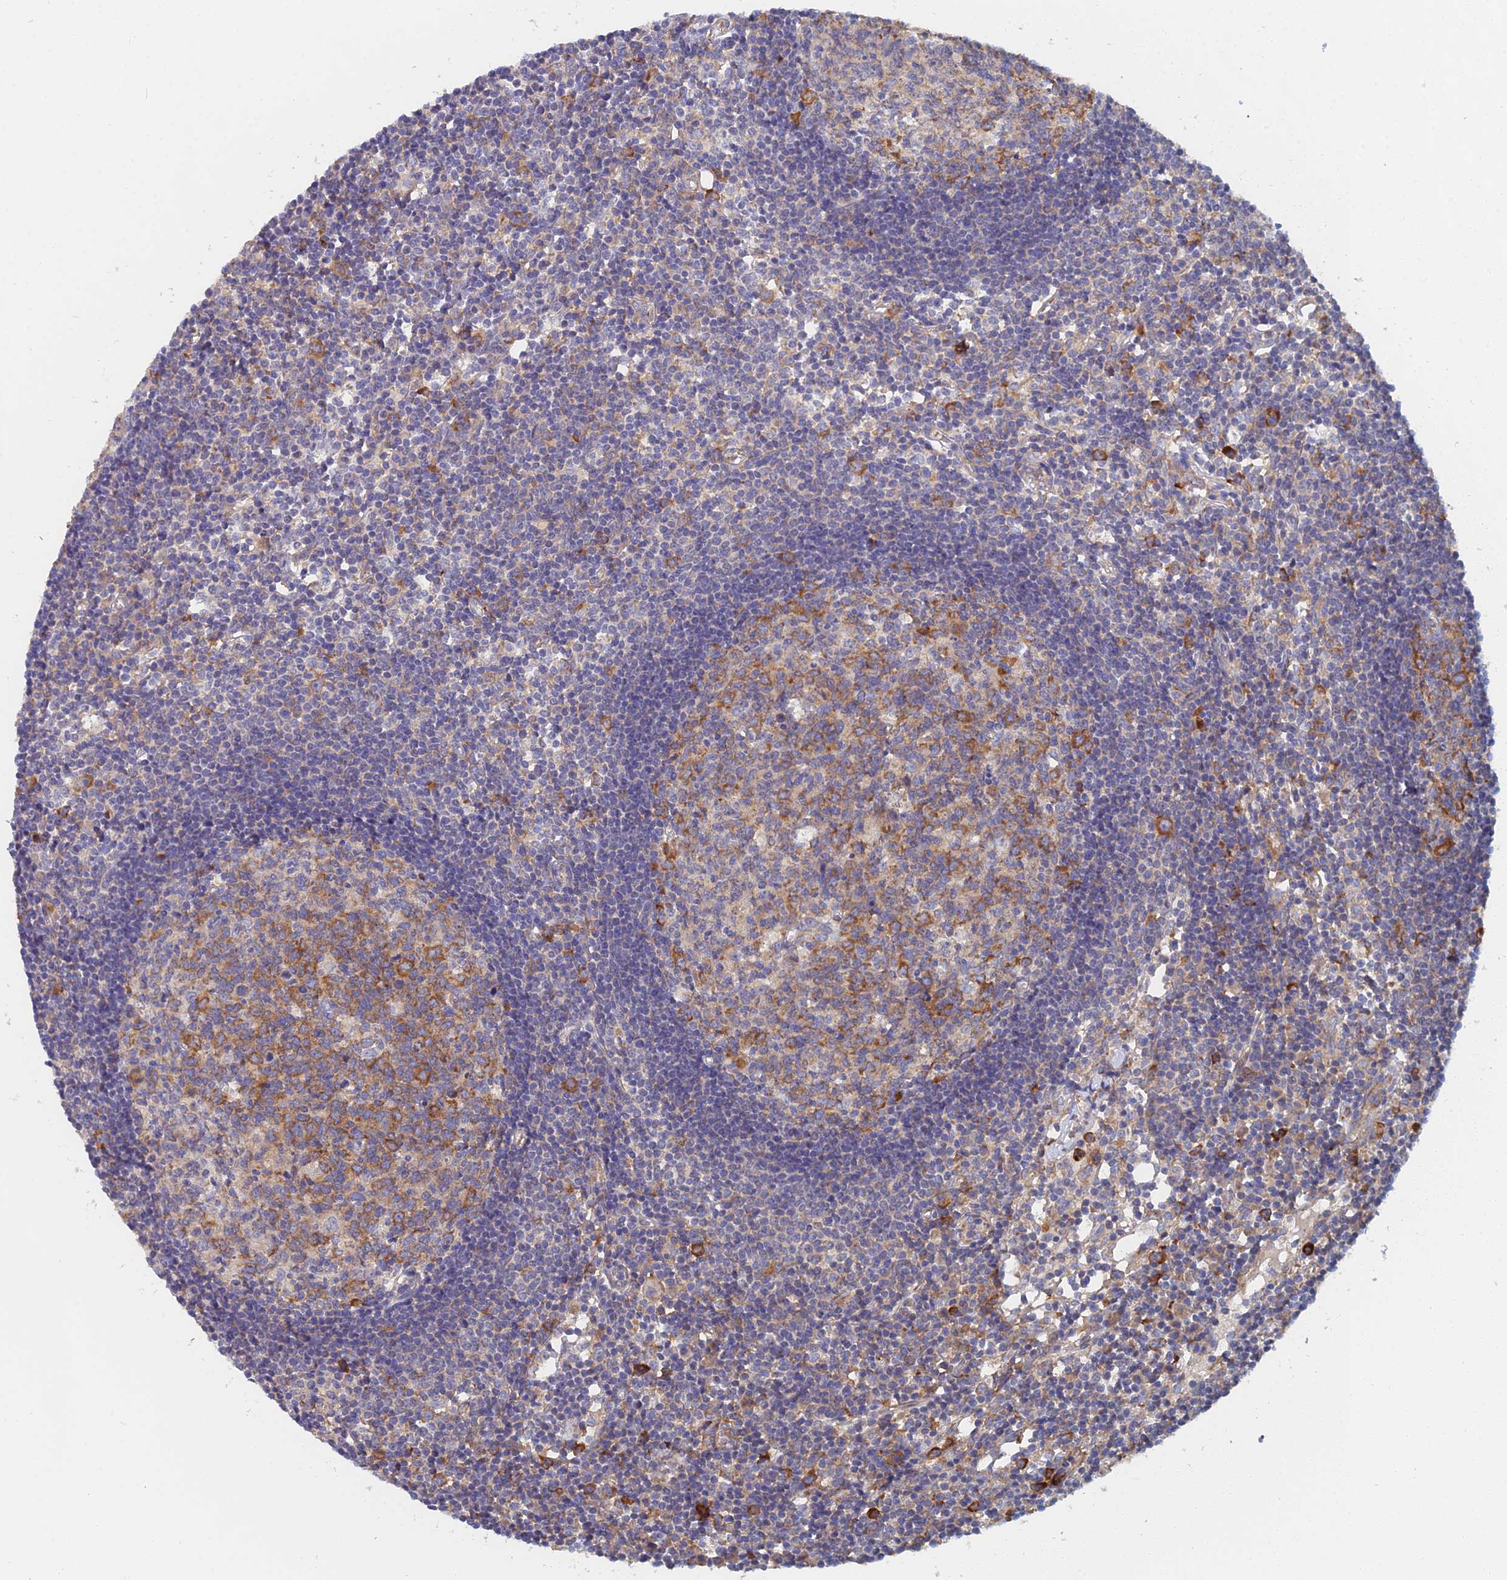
{"staining": {"intensity": "strong", "quantity": "25%-75%", "location": "cytoplasmic/membranous"}, "tissue": "lymph node", "cell_type": "Germinal center cells", "image_type": "normal", "snomed": [{"axis": "morphology", "description": "Normal tissue, NOS"}, {"axis": "topography", "description": "Lymph node"}], "caption": "A brown stain shows strong cytoplasmic/membranous staining of a protein in germinal center cells of normal lymph node.", "gene": "ELOF1", "patient": {"sex": "female", "age": 55}}